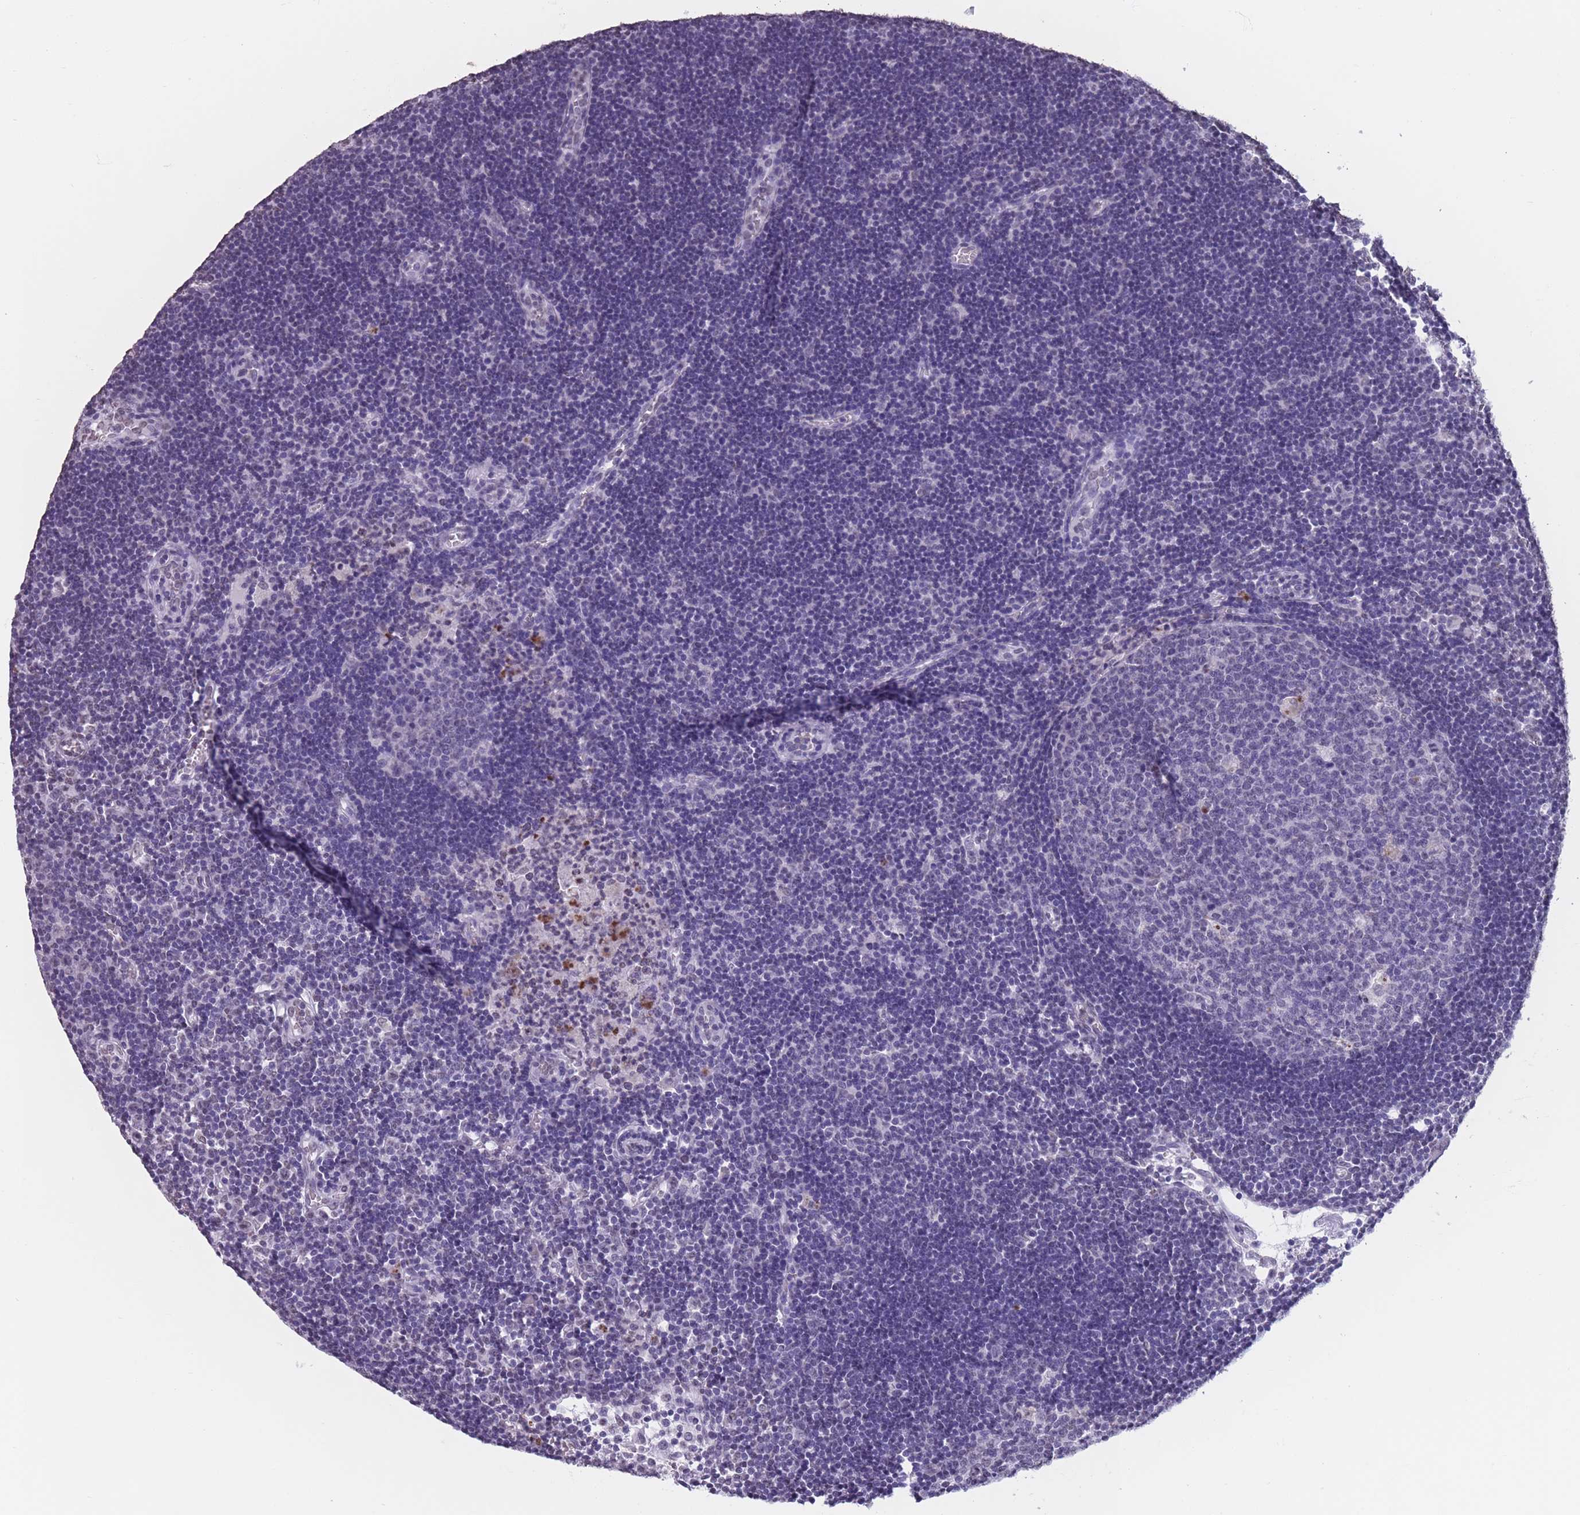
{"staining": {"intensity": "weak", "quantity": "25%-75%", "location": "nuclear"}, "tissue": "lymph node", "cell_type": "Germinal center cells", "image_type": "normal", "snomed": [{"axis": "morphology", "description": "Normal tissue, NOS"}, {"axis": "topography", "description": "Lymph node"}], "caption": "Lymph node stained with immunohistochemistry (IHC) shows weak nuclear expression in approximately 25%-75% of germinal center cells.", "gene": "RYK", "patient": {"sex": "male", "age": 62}}